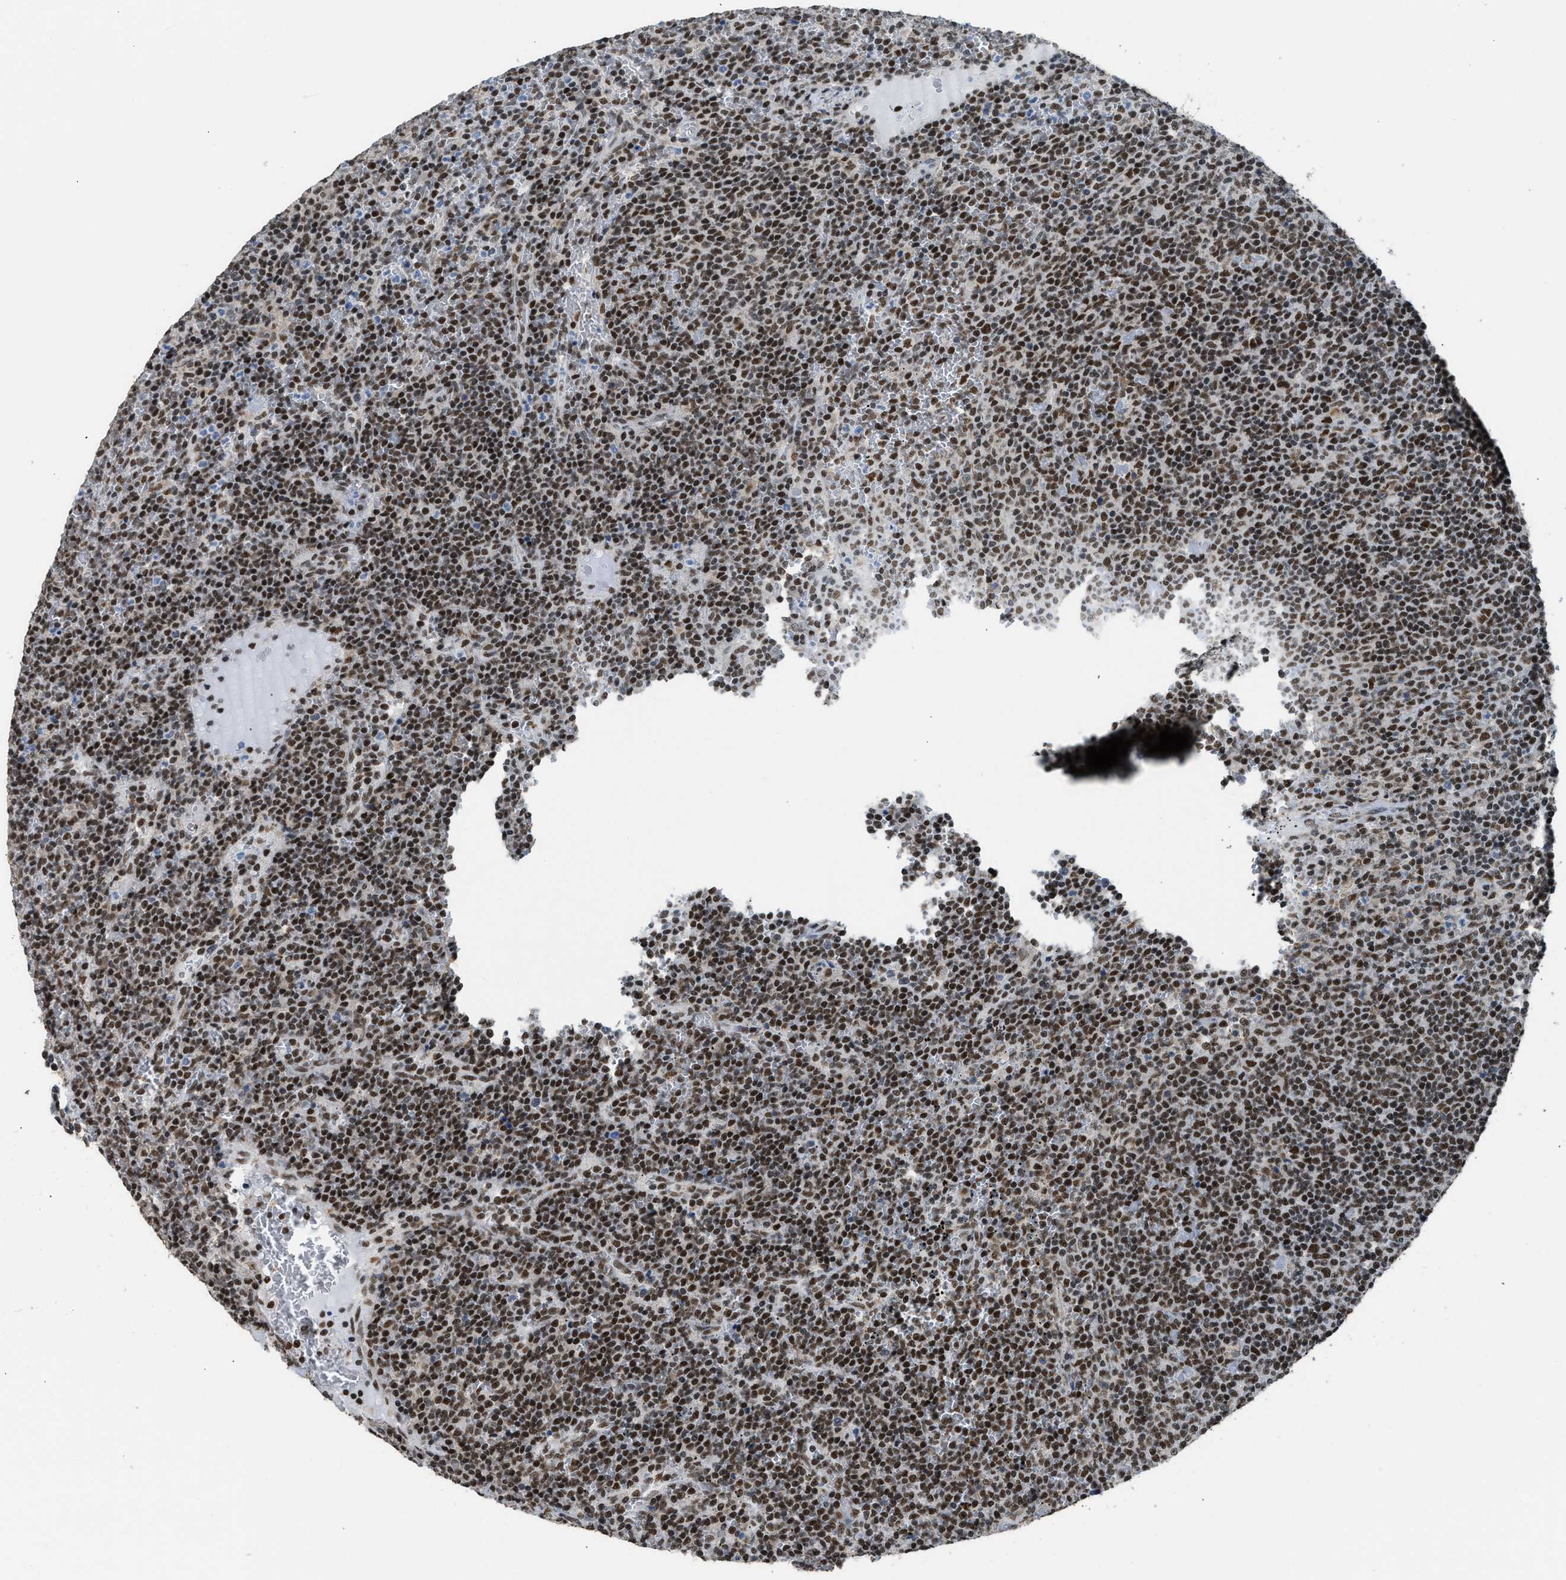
{"staining": {"intensity": "strong", "quantity": ">75%", "location": "nuclear"}, "tissue": "lymphoma", "cell_type": "Tumor cells", "image_type": "cancer", "snomed": [{"axis": "morphology", "description": "Malignant lymphoma, non-Hodgkin's type, Low grade"}, {"axis": "topography", "description": "Spleen"}], "caption": "Lymphoma stained with a brown dye exhibits strong nuclear positive positivity in approximately >75% of tumor cells.", "gene": "SCAF4", "patient": {"sex": "female", "age": 50}}